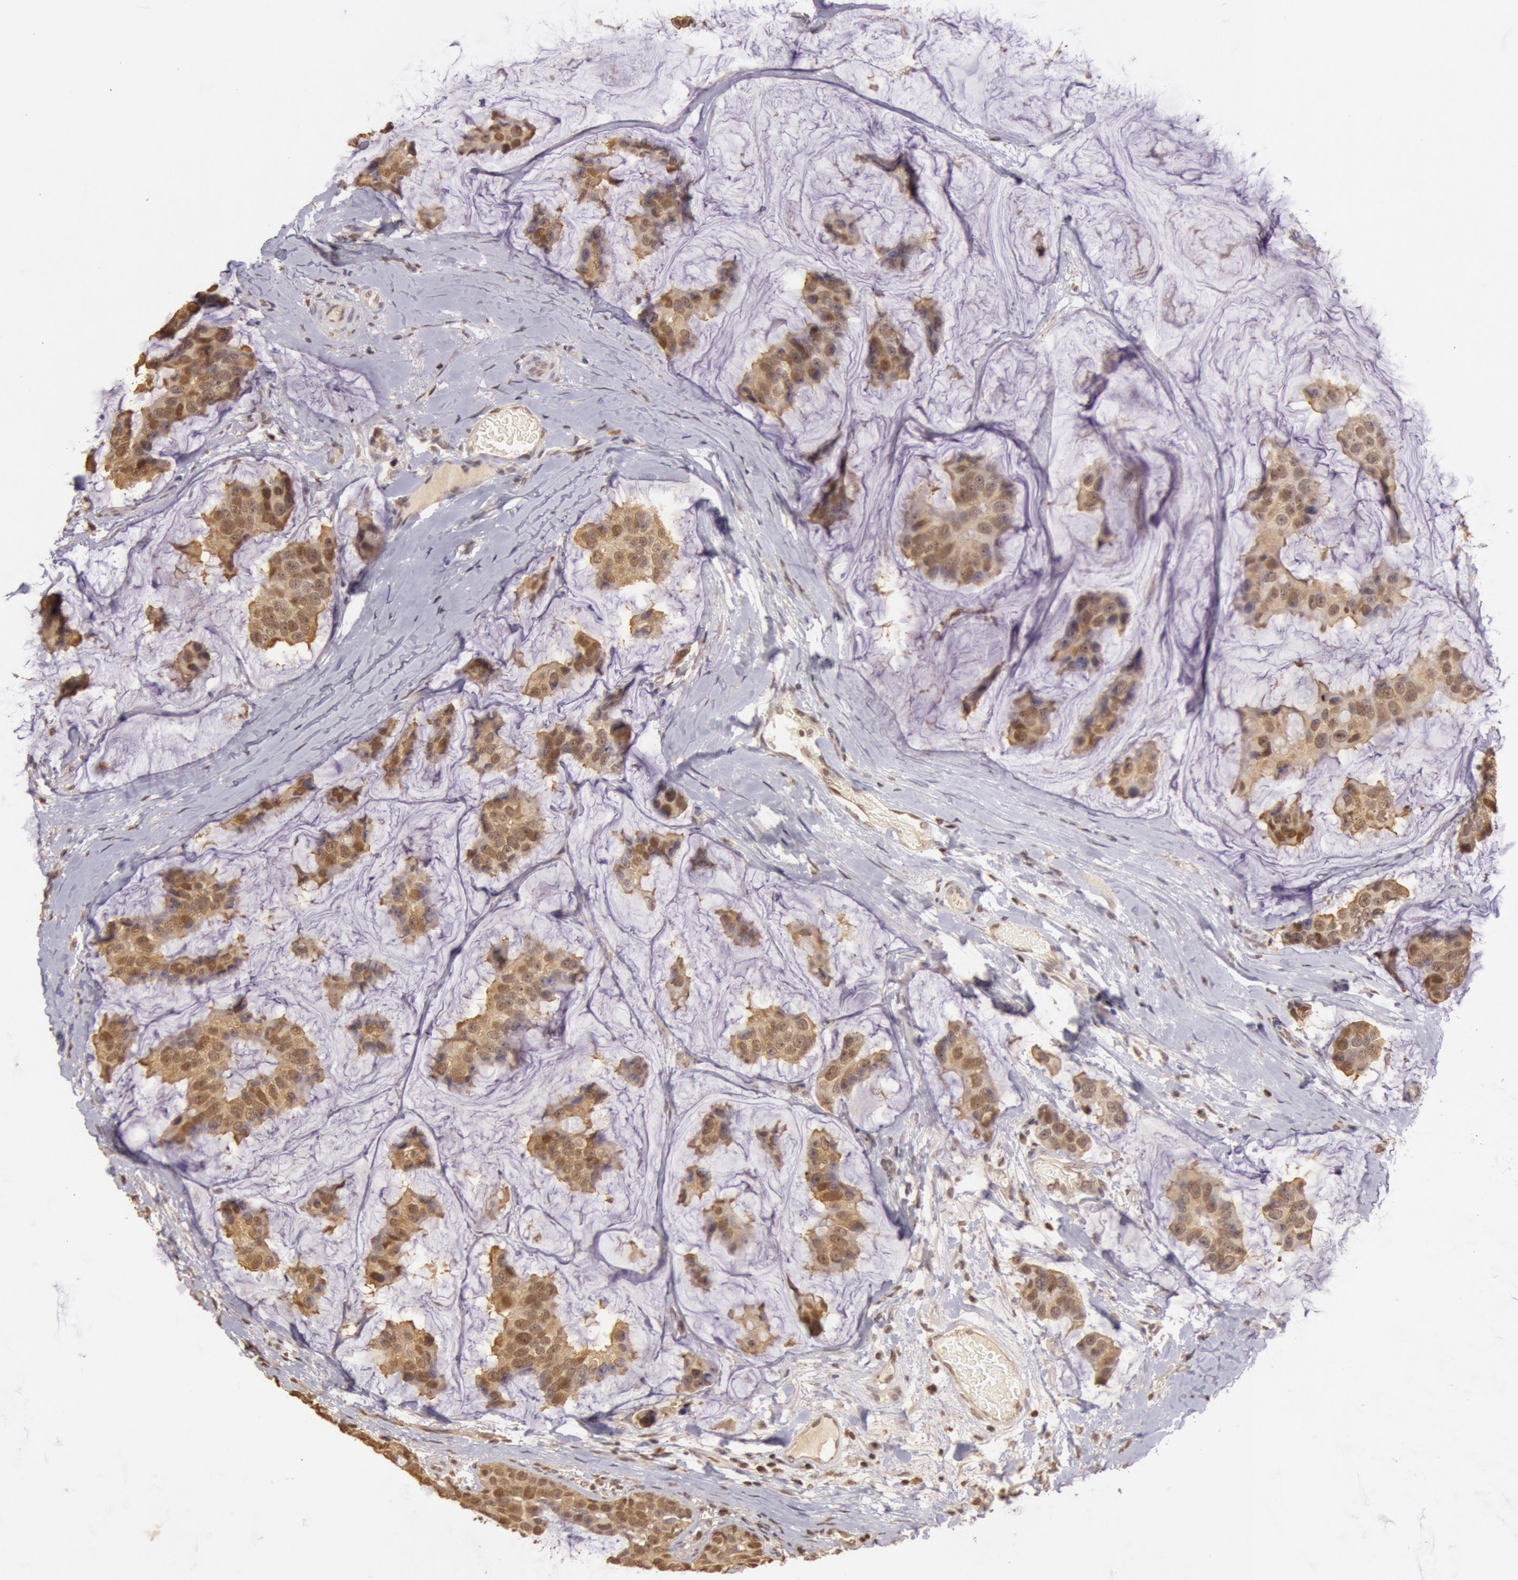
{"staining": {"intensity": "moderate", "quantity": ">75%", "location": "cytoplasmic/membranous,nuclear"}, "tissue": "breast cancer", "cell_type": "Tumor cells", "image_type": "cancer", "snomed": [{"axis": "morphology", "description": "Normal tissue, NOS"}, {"axis": "morphology", "description": "Duct carcinoma"}, {"axis": "topography", "description": "Breast"}], "caption": "The immunohistochemical stain shows moderate cytoplasmic/membranous and nuclear positivity in tumor cells of infiltrating ductal carcinoma (breast) tissue.", "gene": "SOD1", "patient": {"sex": "female", "age": 50}}